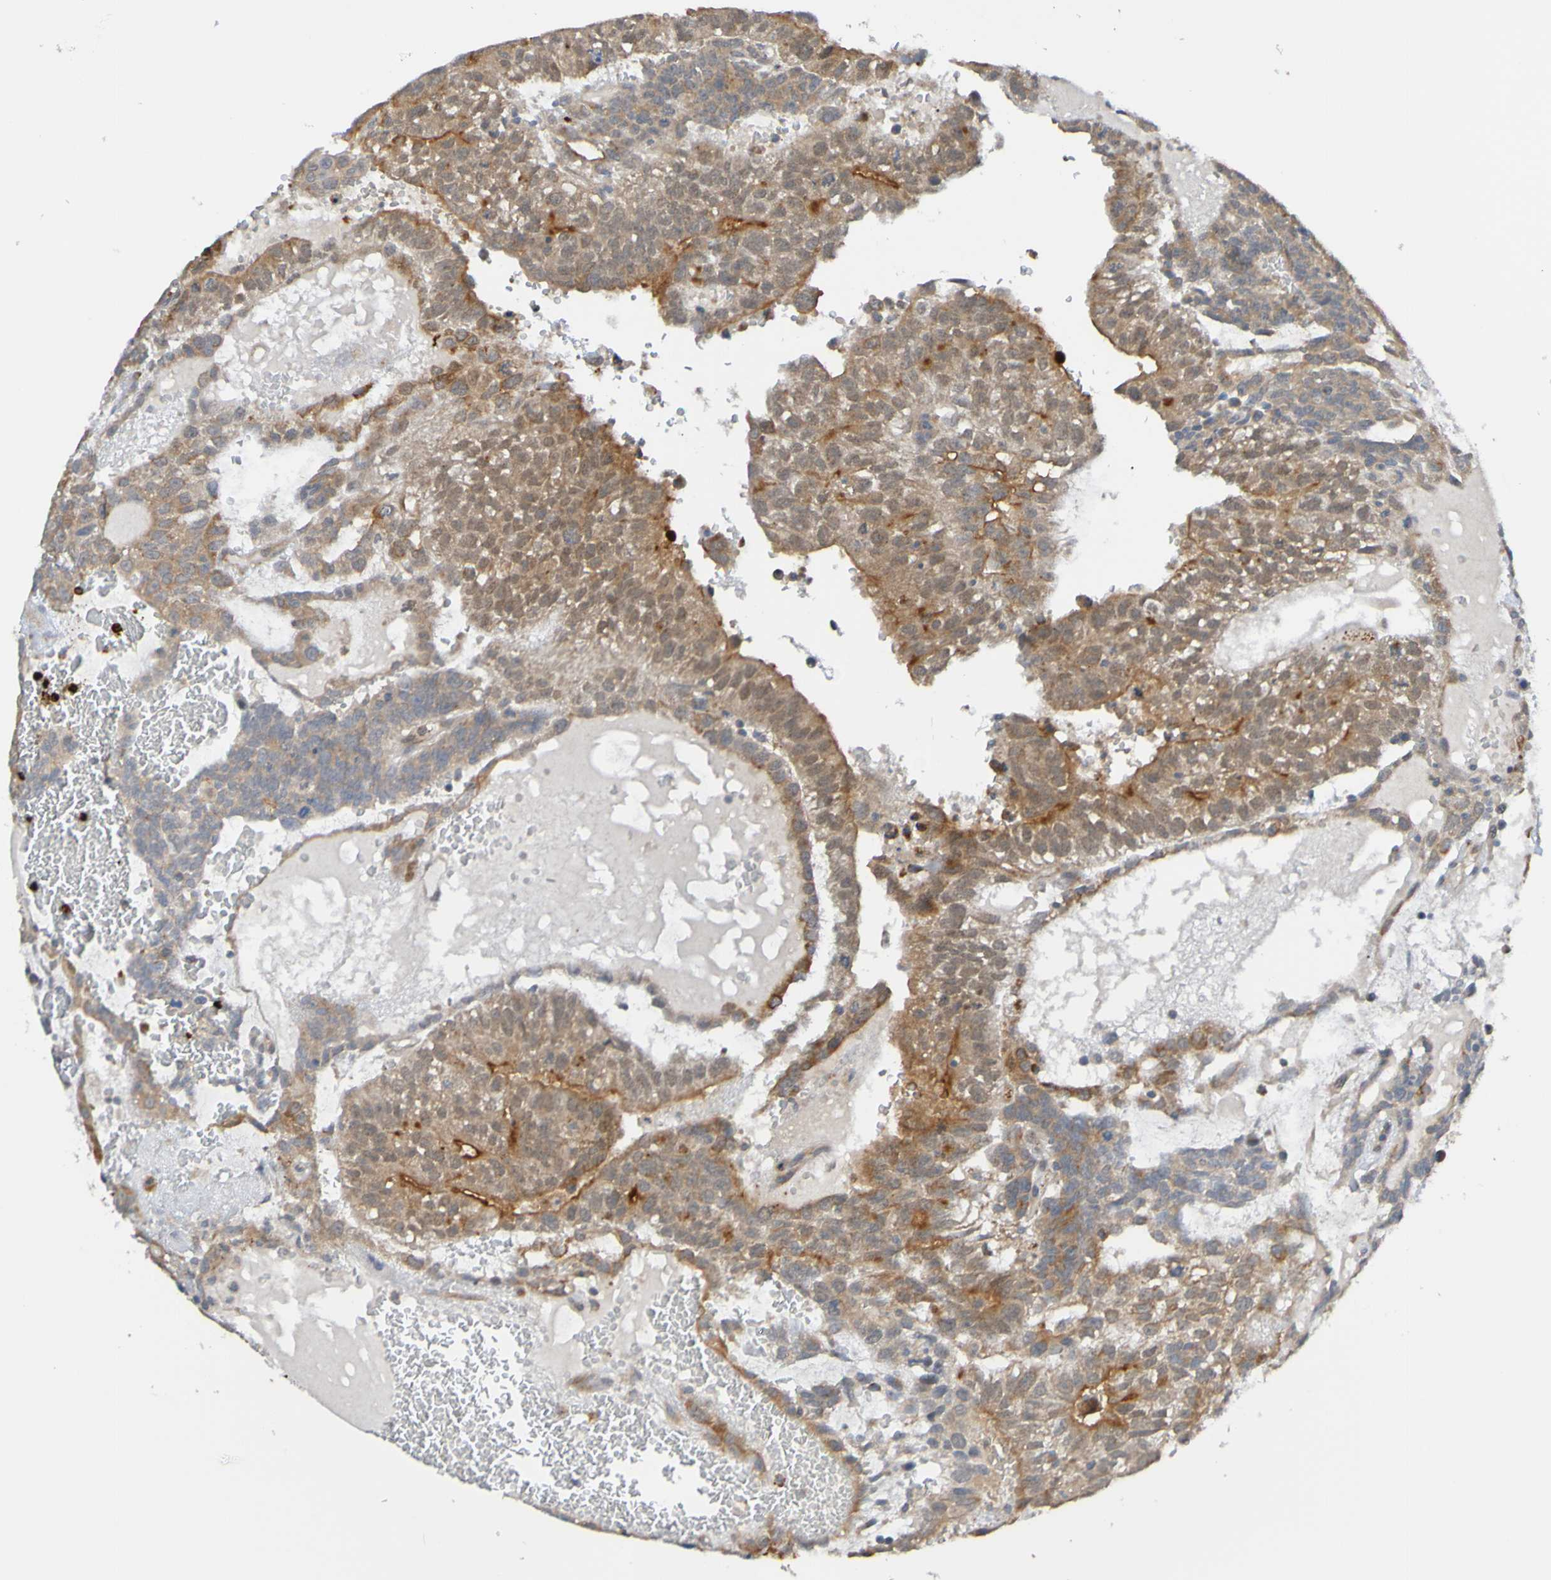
{"staining": {"intensity": "moderate", "quantity": ">75%", "location": "cytoplasmic/membranous"}, "tissue": "testis cancer", "cell_type": "Tumor cells", "image_type": "cancer", "snomed": [{"axis": "morphology", "description": "Seminoma, NOS"}, {"axis": "morphology", "description": "Carcinoma, Embryonal, NOS"}, {"axis": "topography", "description": "Testis"}], "caption": "This is a photomicrograph of IHC staining of testis cancer, which shows moderate staining in the cytoplasmic/membranous of tumor cells.", "gene": "ST8SIA6", "patient": {"sex": "male", "age": 52}}